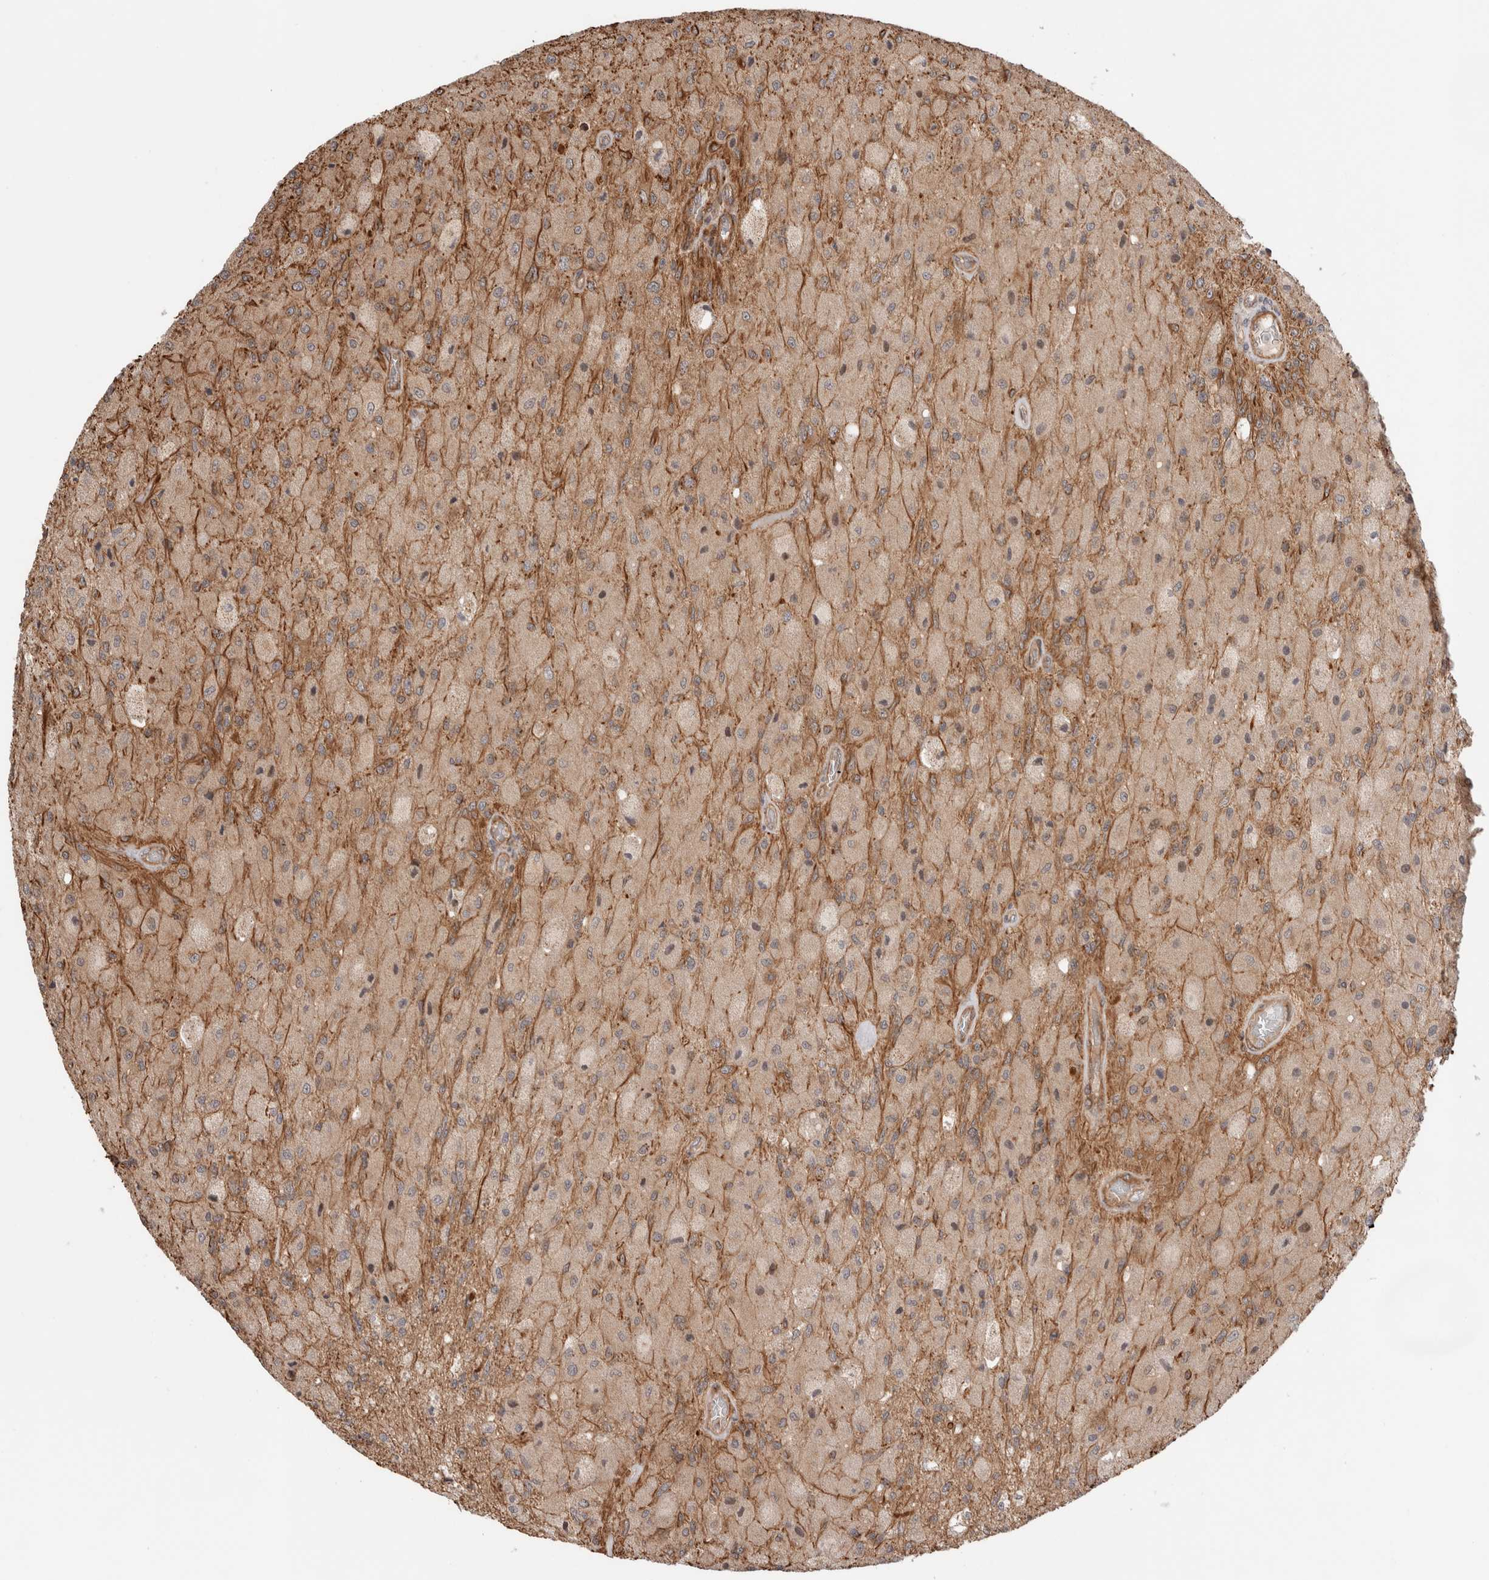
{"staining": {"intensity": "moderate", "quantity": ">75%", "location": "cytoplasmic/membranous"}, "tissue": "glioma", "cell_type": "Tumor cells", "image_type": "cancer", "snomed": [{"axis": "morphology", "description": "Normal tissue, NOS"}, {"axis": "morphology", "description": "Glioma, malignant, High grade"}, {"axis": "topography", "description": "Cerebral cortex"}], "caption": "A brown stain highlights moderate cytoplasmic/membranous expression of a protein in malignant glioma (high-grade) tumor cells. Nuclei are stained in blue.", "gene": "ZNF649", "patient": {"sex": "male", "age": 77}}